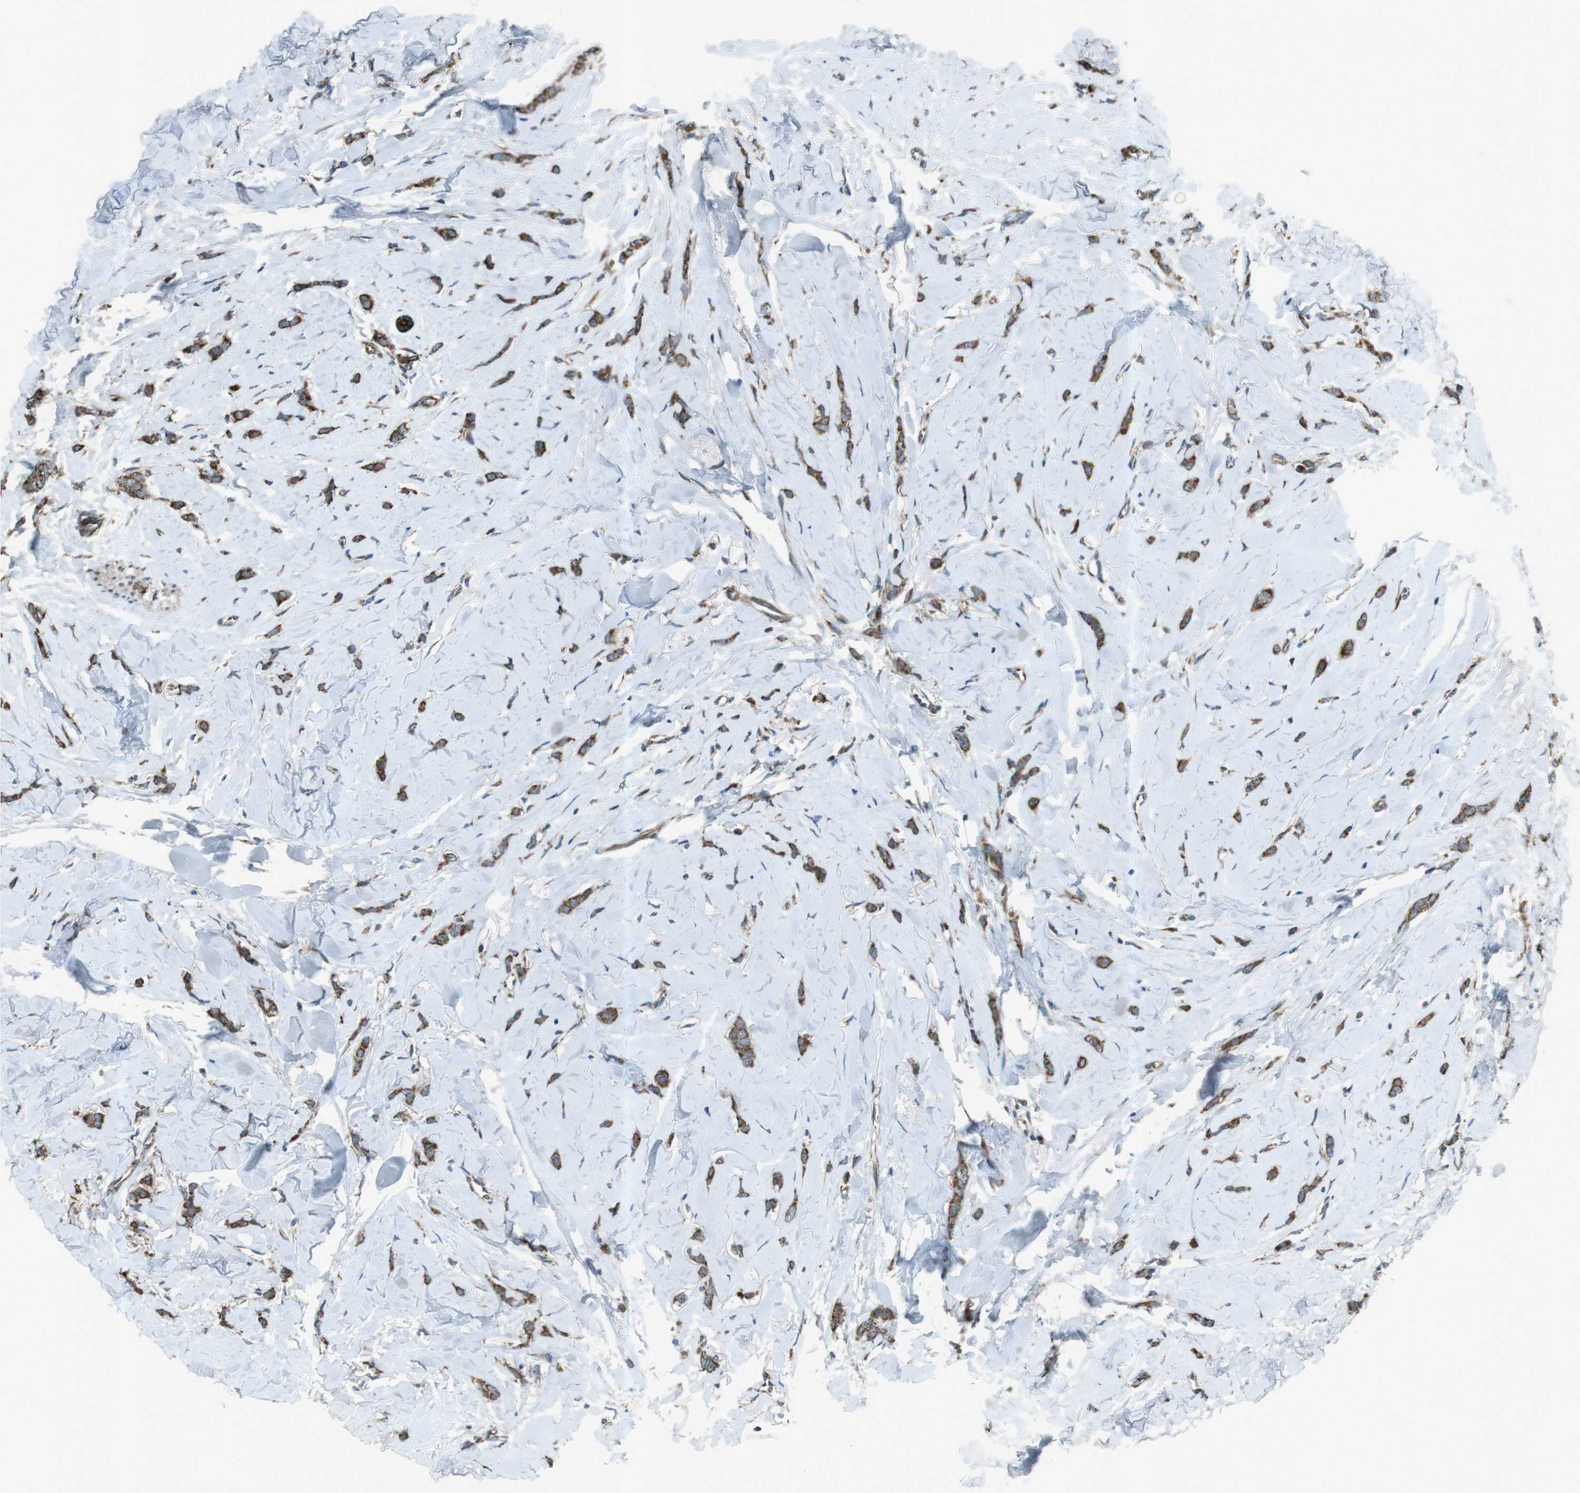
{"staining": {"intensity": "moderate", "quantity": ">75%", "location": "cytoplasmic/membranous,nuclear"}, "tissue": "breast cancer", "cell_type": "Tumor cells", "image_type": "cancer", "snomed": [{"axis": "morphology", "description": "Lobular carcinoma"}, {"axis": "topography", "description": "Skin"}, {"axis": "topography", "description": "Breast"}], "caption": "The immunohistochemical stain shows moderate cytoplasmic/membranous and nuclear staining in tumor cells of lobular carcinoma (breast) tissue. The protein of interest is shown in brown color, while the nuclei are stained blue.", "gene": "SLC41A1", "patient": {"sex": "female", "age": 46}}